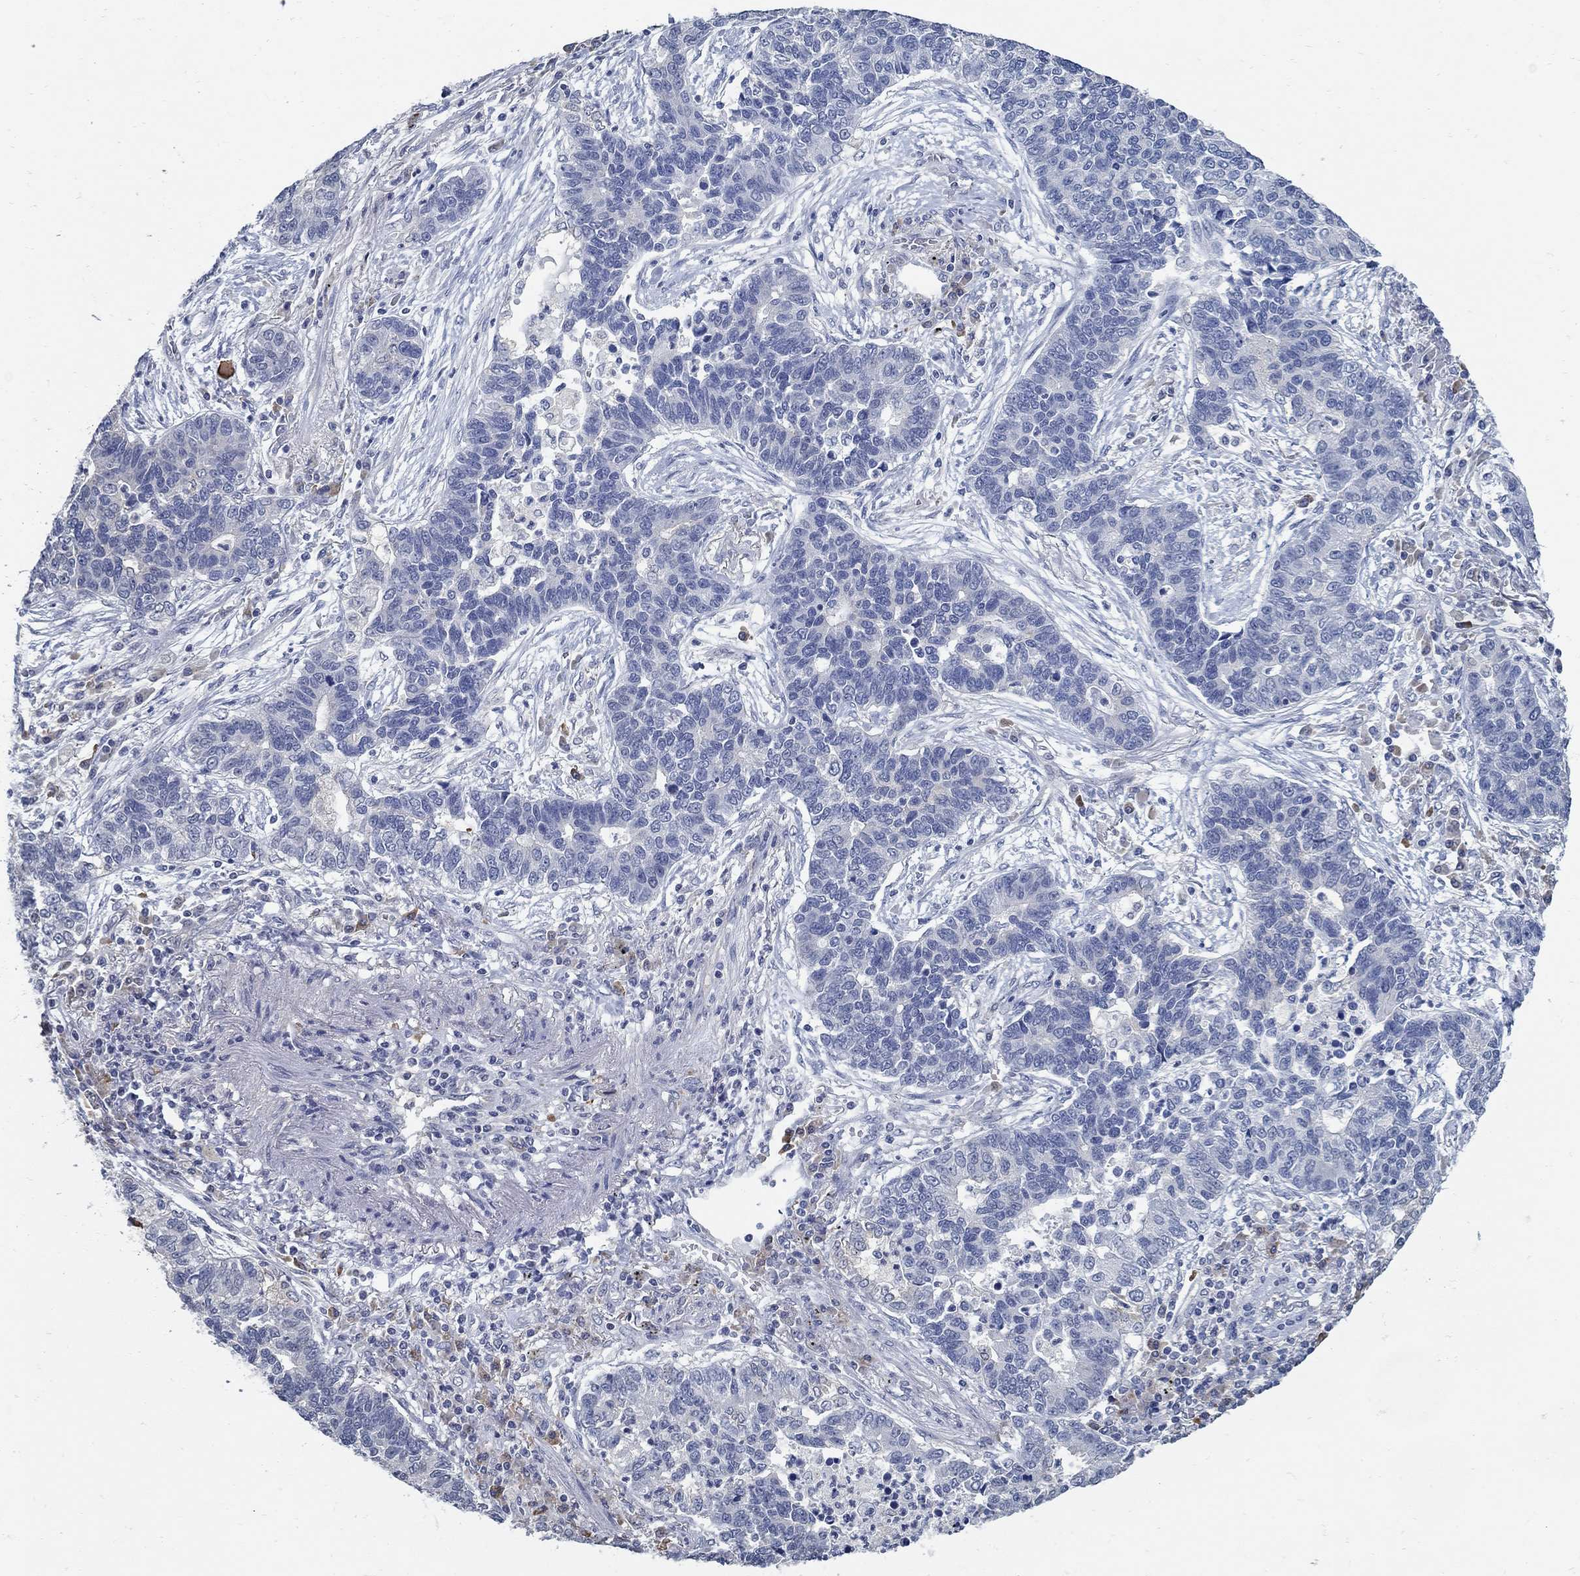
{"staining": {"intensity": "negative", "quantity": "none", "location": "none"}, "tissue": "lung cancer", "cell_type": "Tumor cells", "image_type": "cancer", "snomed": [{"axis": "morphology", "description": "Adenocarcinoma, NOS"}, {"axis": "topography", "description": "Lung"}], "caption": "The immunohistochemistry (IHC) histopathology image has no significant staining in tumor cells of lung cancer tissue.", "gene": "PCDH11X", "patient": {"sex": "female", "age": 57}}